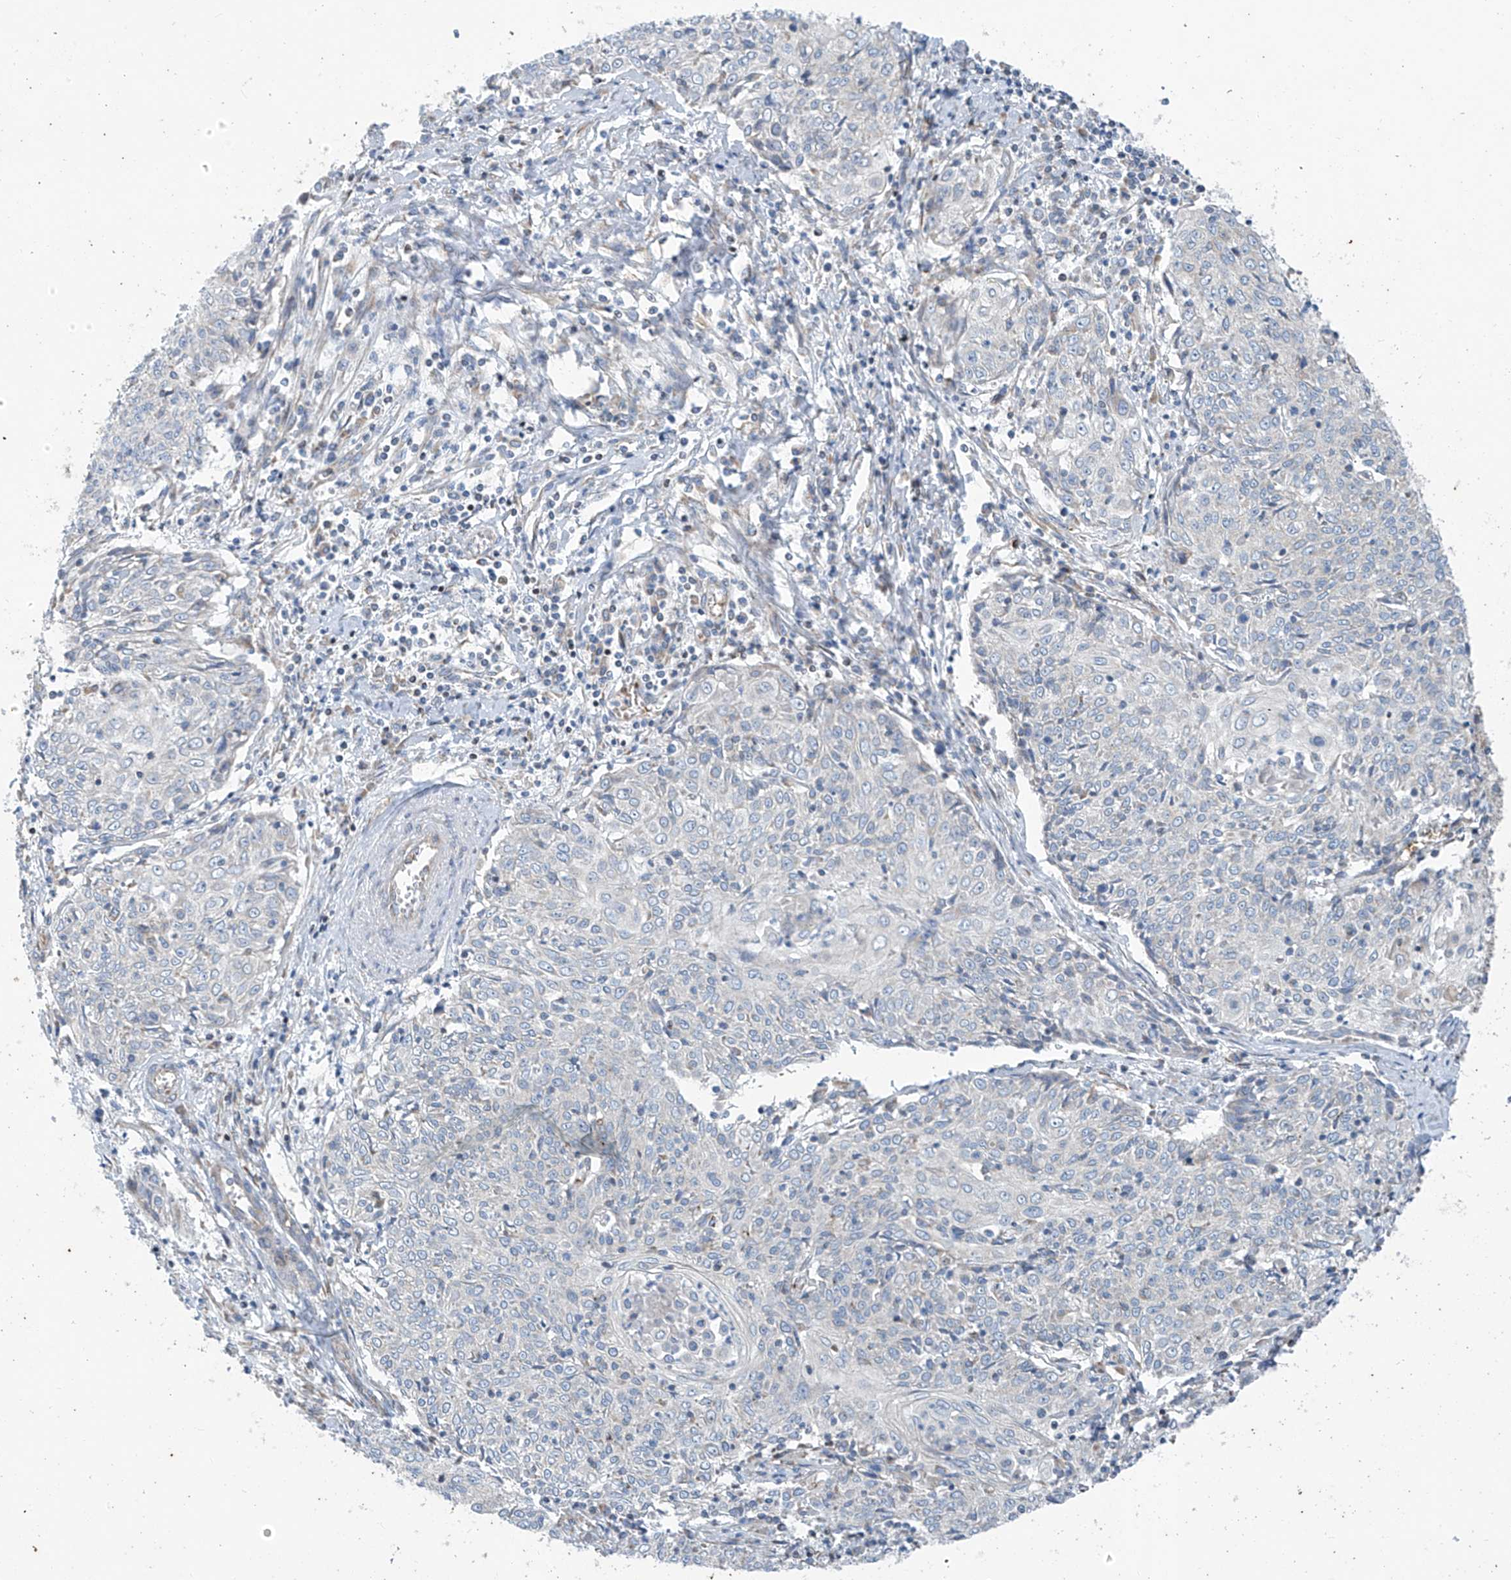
{"staining": {"intensity": "negative", "quantity": "none", "location": "none"}, "tissue": "cervical cancer", "cell_type": "Tumor cells", "image_type": "cancer", "snomed": [{"axis": "morphology", "description": "Squamous cell carcinoma, NOS"}, {"axis": "topography", "description": "Cervix"}], "caption": "Tumor cells are negative for protein expression in human squamous cell carcinoma (cervical).", "gene": "EOMES", "patient": {"sex": "female", "age": 48}}